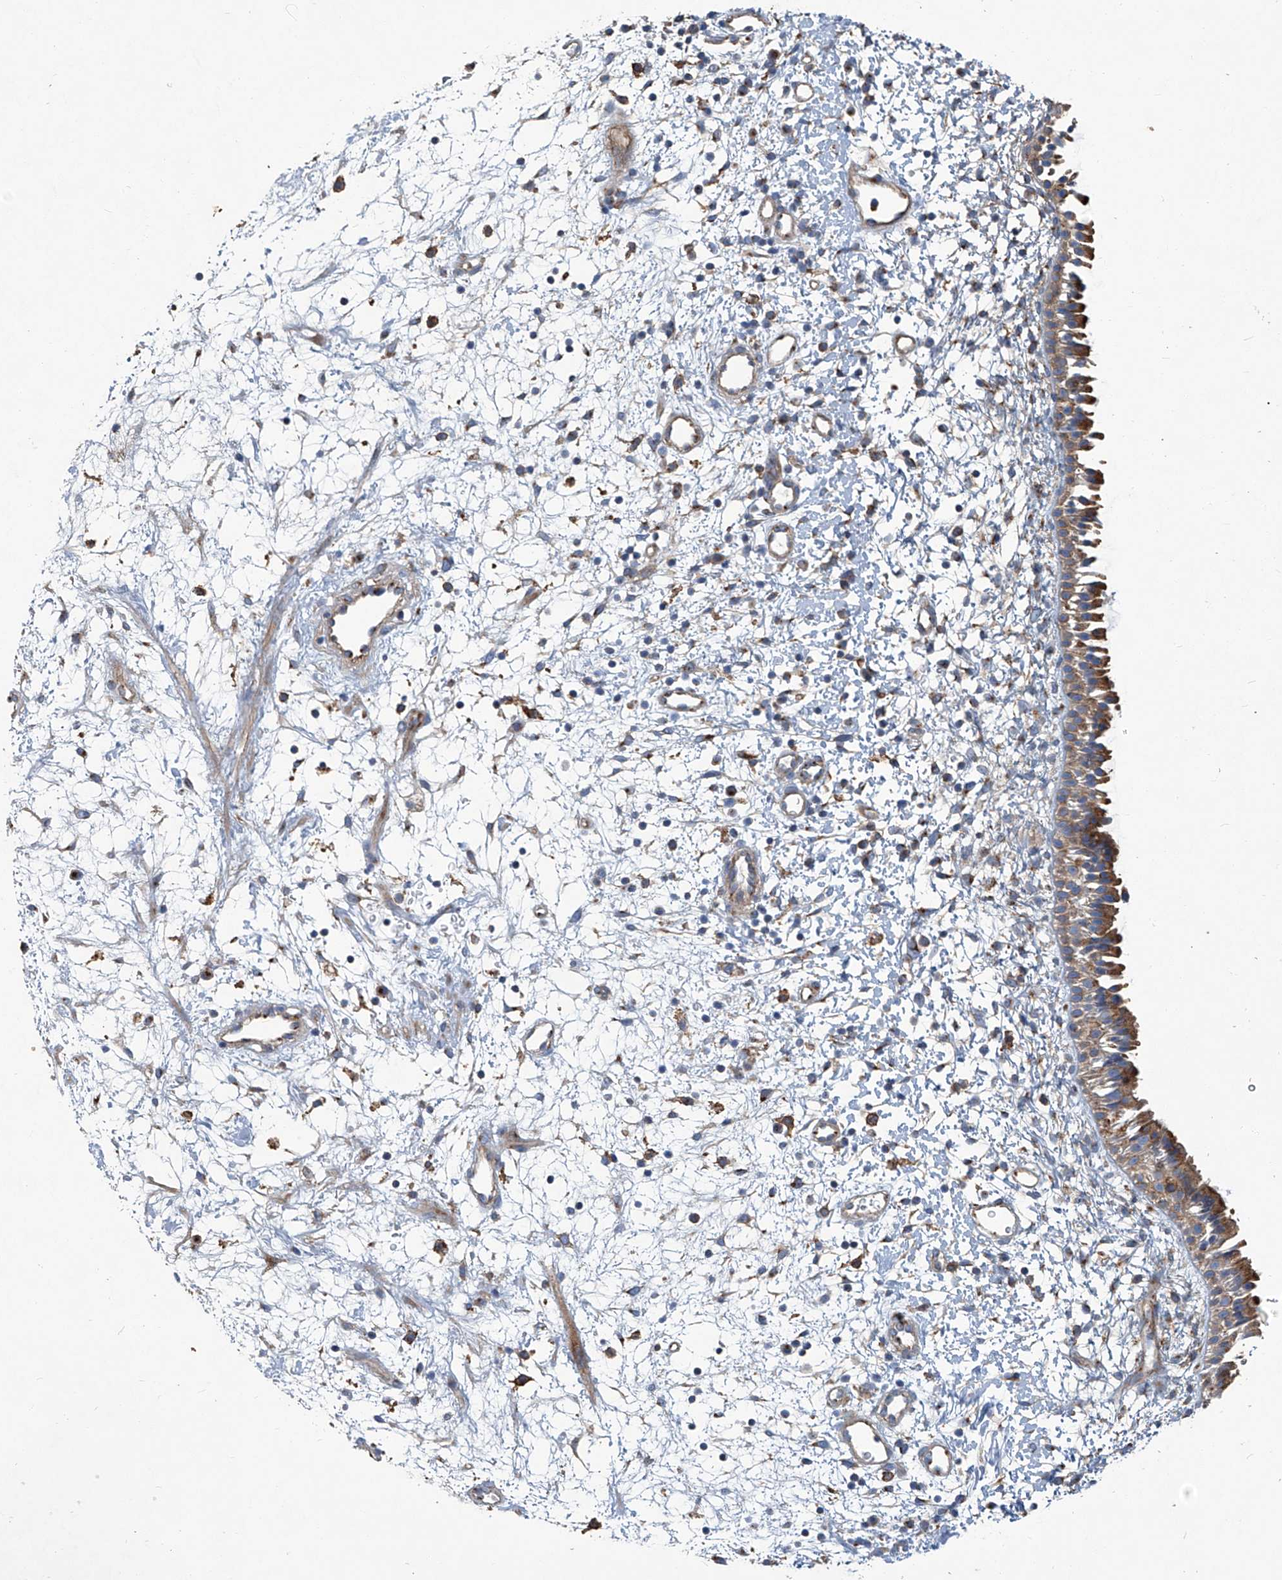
{"staining": {"intensity": "moderate", "quantity": ">75%", "location": "cytoplasmic/membranous"}, "tissue": "nasopharynx", "cell_type": "Respiratory epithelial cells", "image_type": "normal", "snomed": [{"axis": "morphology", "description": "Normal tissue, NOS"}, {"axis": "topography", "description": "Nasopharynx"}], "caption": "Moderate cytoplasmic/membranous protein positivity is present in approximately >75% of respiratory epithelial cells in nasopharynx.", "gene": "PIGH", "patient": {"sex": "male", "age": 22}}